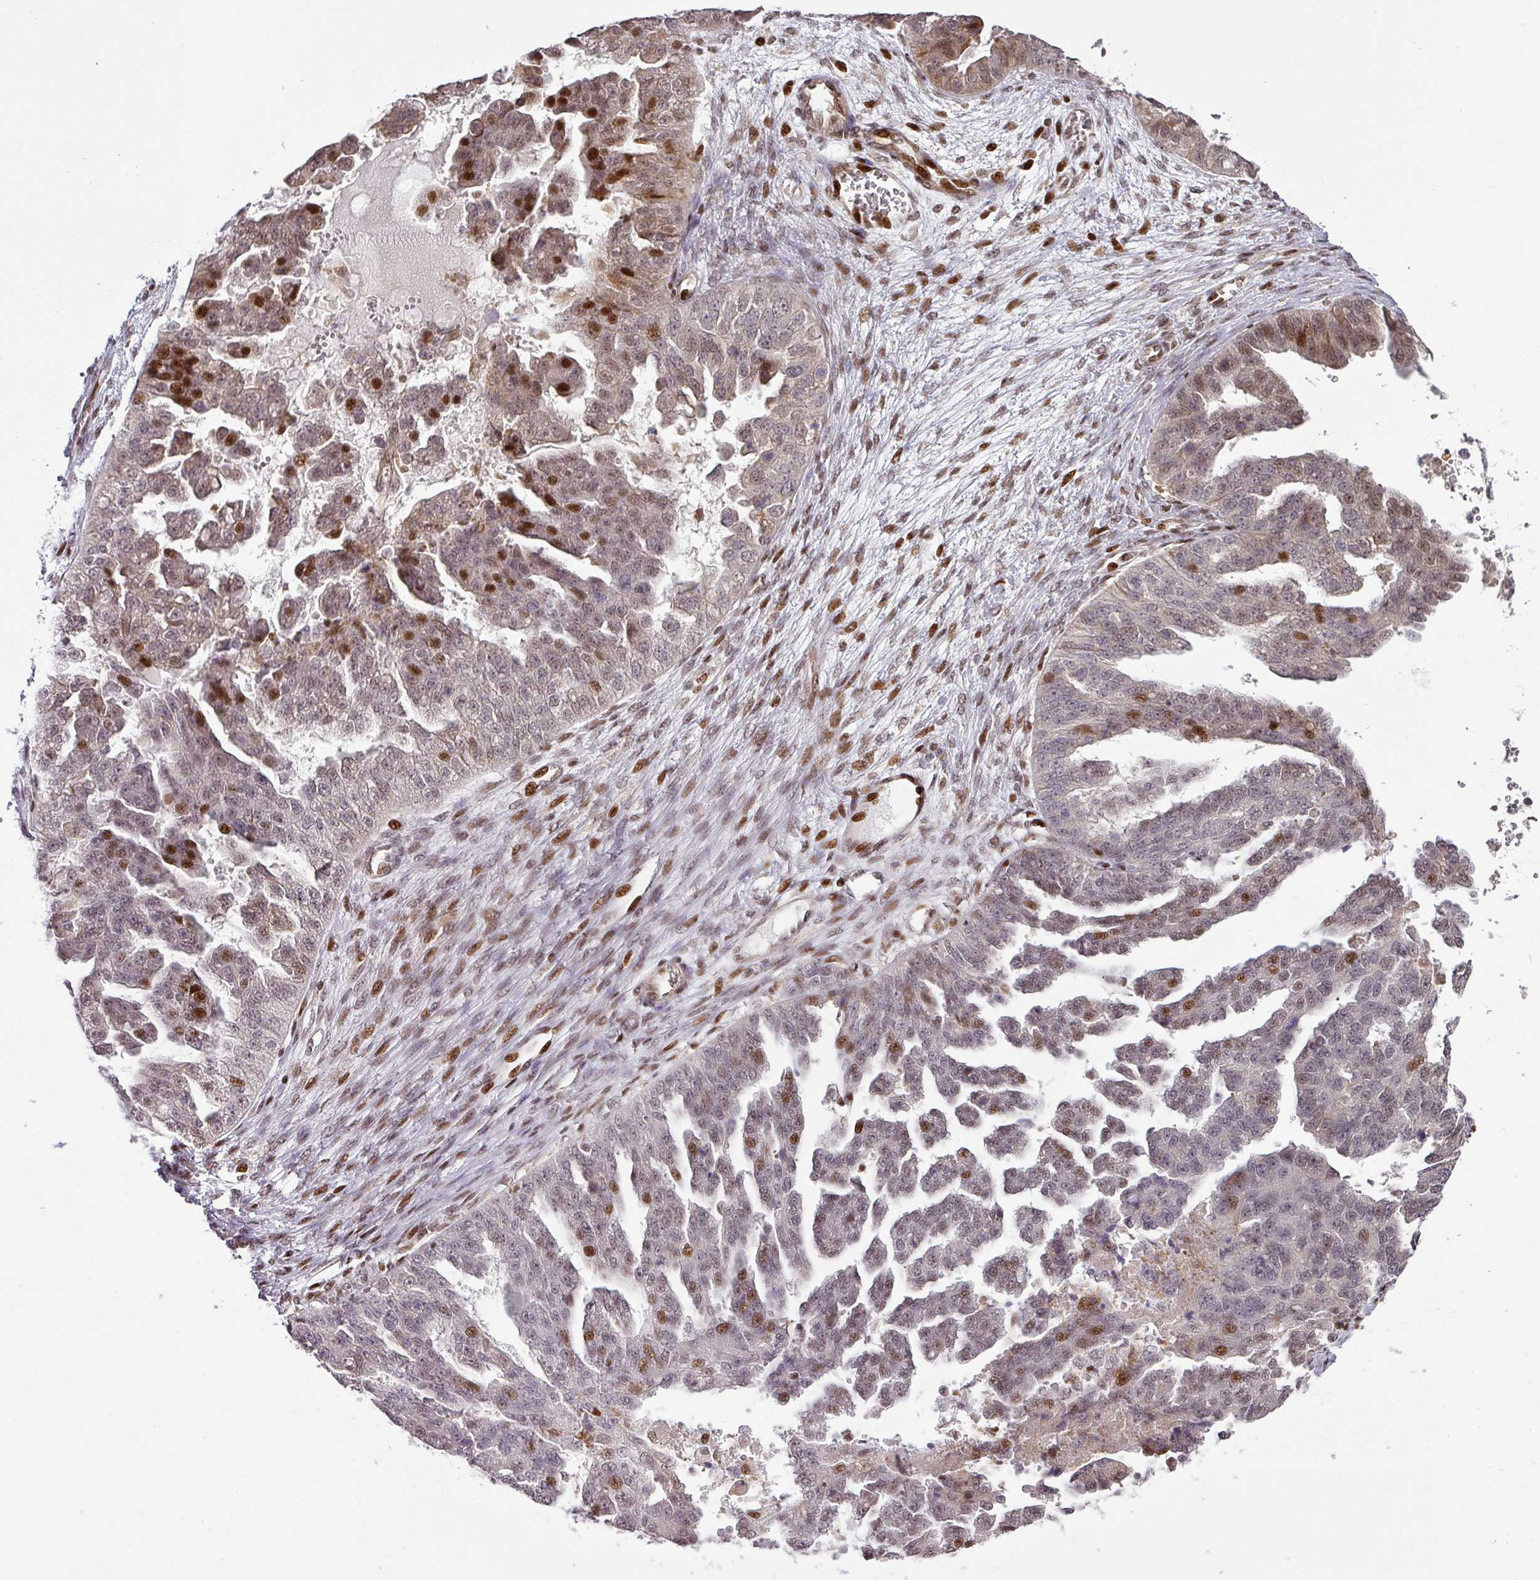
{"staining": {"intensity": "strong", "quantity": "<25%", "location": "nuclear"}, "tissue": "ovarian cancer", "cell_type": "Tumor cells", "image_type": "cancer", "snomed": [{"axis": "morphology", "description": "Cystadenocarcinoma, serous, NOS"}, {"axis": "topography", "description": "Ovary"}], "caption": "Ovarian cancer was stained to show a protein in brown. There is medium levels of strong nuclear positivity in approximately <25% of tumor cells.", "gene": "MYSM1", "patient": {"sex": "female", "age": 58}}